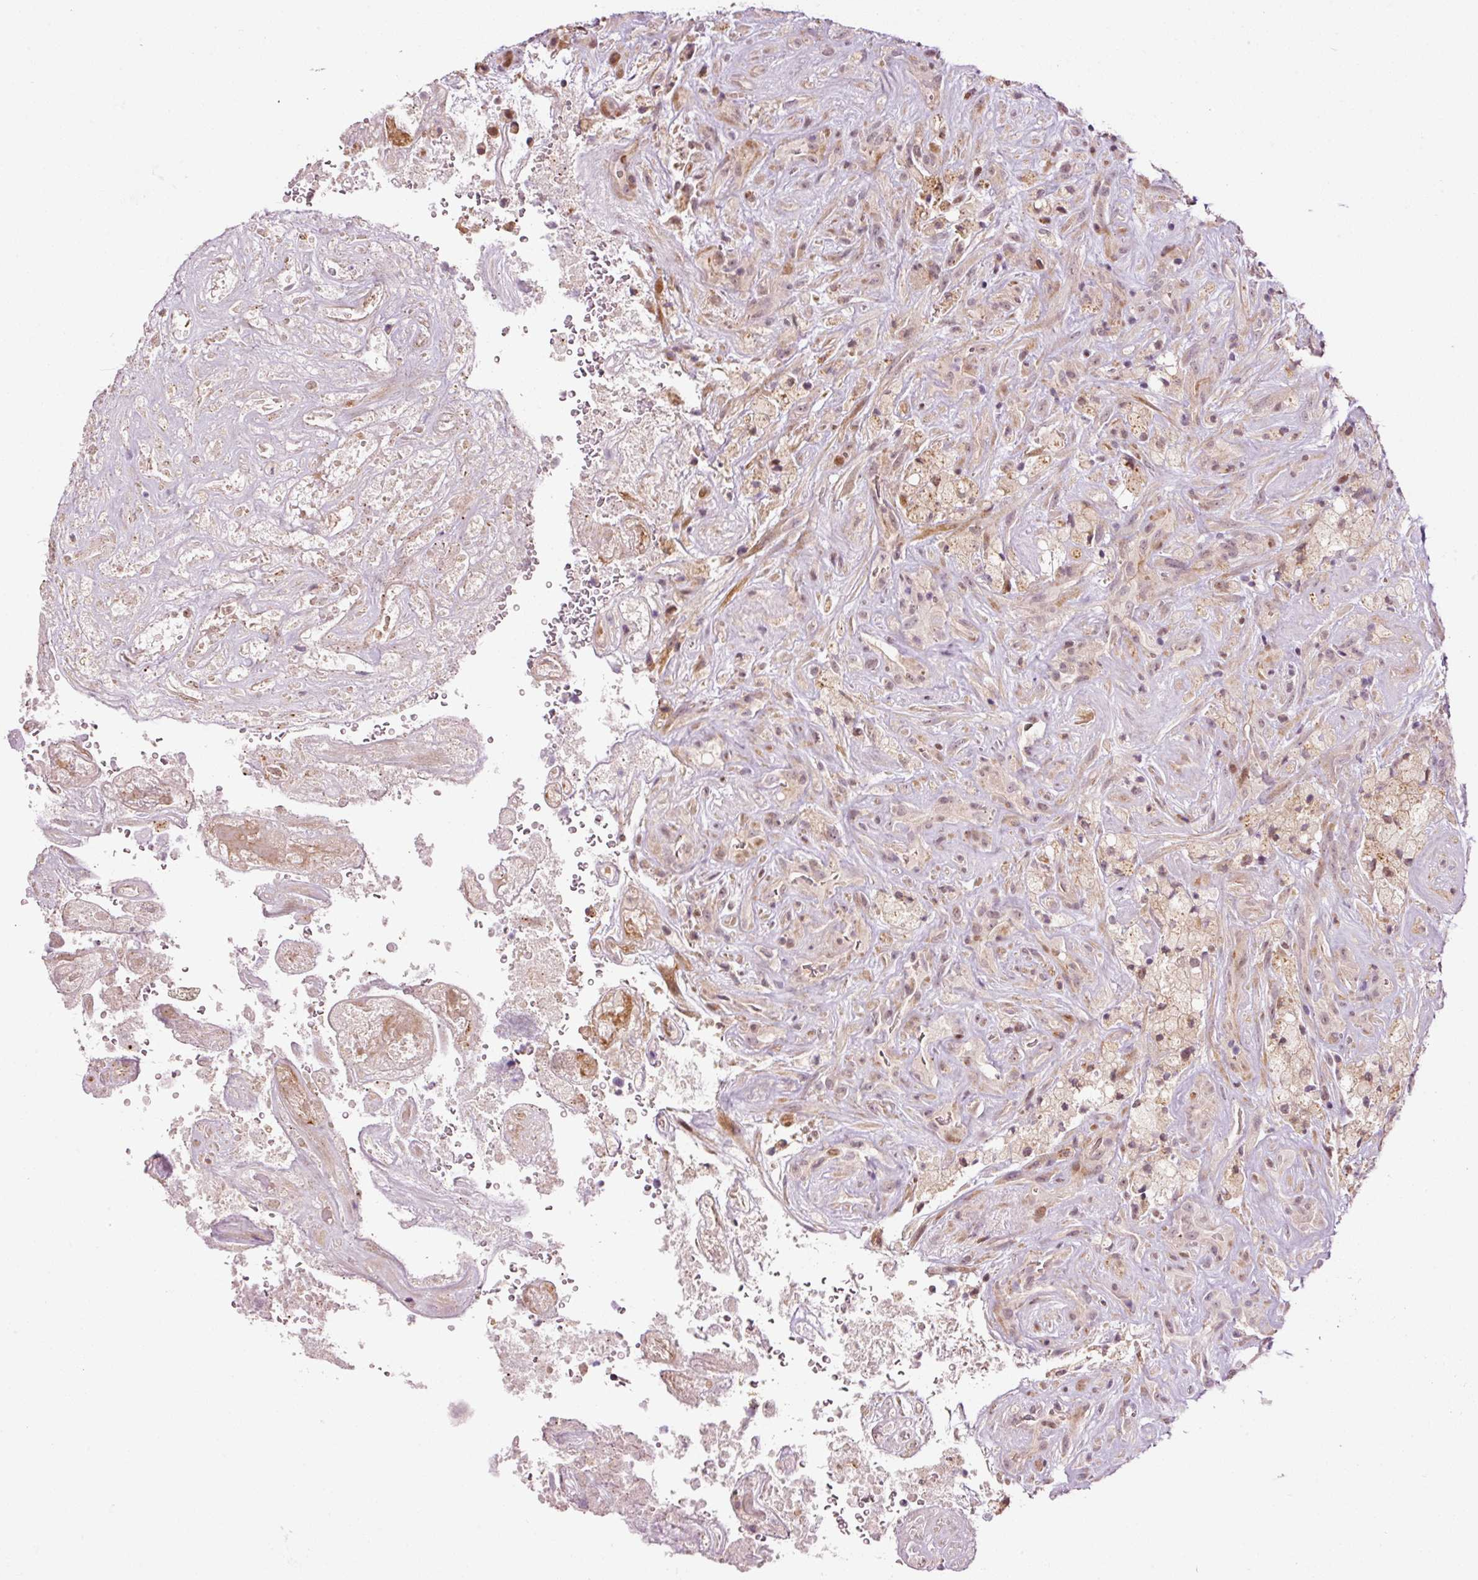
{"staining": {"intensity": "weak", "quantity": "<25%", "location": "cytoplasmic/membranous"}, "tissue": "glioma", "cell_type": "Tumor cells", "image_type": "cancer", "snomed": [{"axis": "morphology", "description": "Glioma, malignant, High grade"}, {"axis": "topography", "description": "Brain"}], "caption": "Tumor cells are negative for protein expression in human high-grade glioma (malignant).", "gene": "ANKRD20A1", "patient": {"sex": "male", "age": 69}}